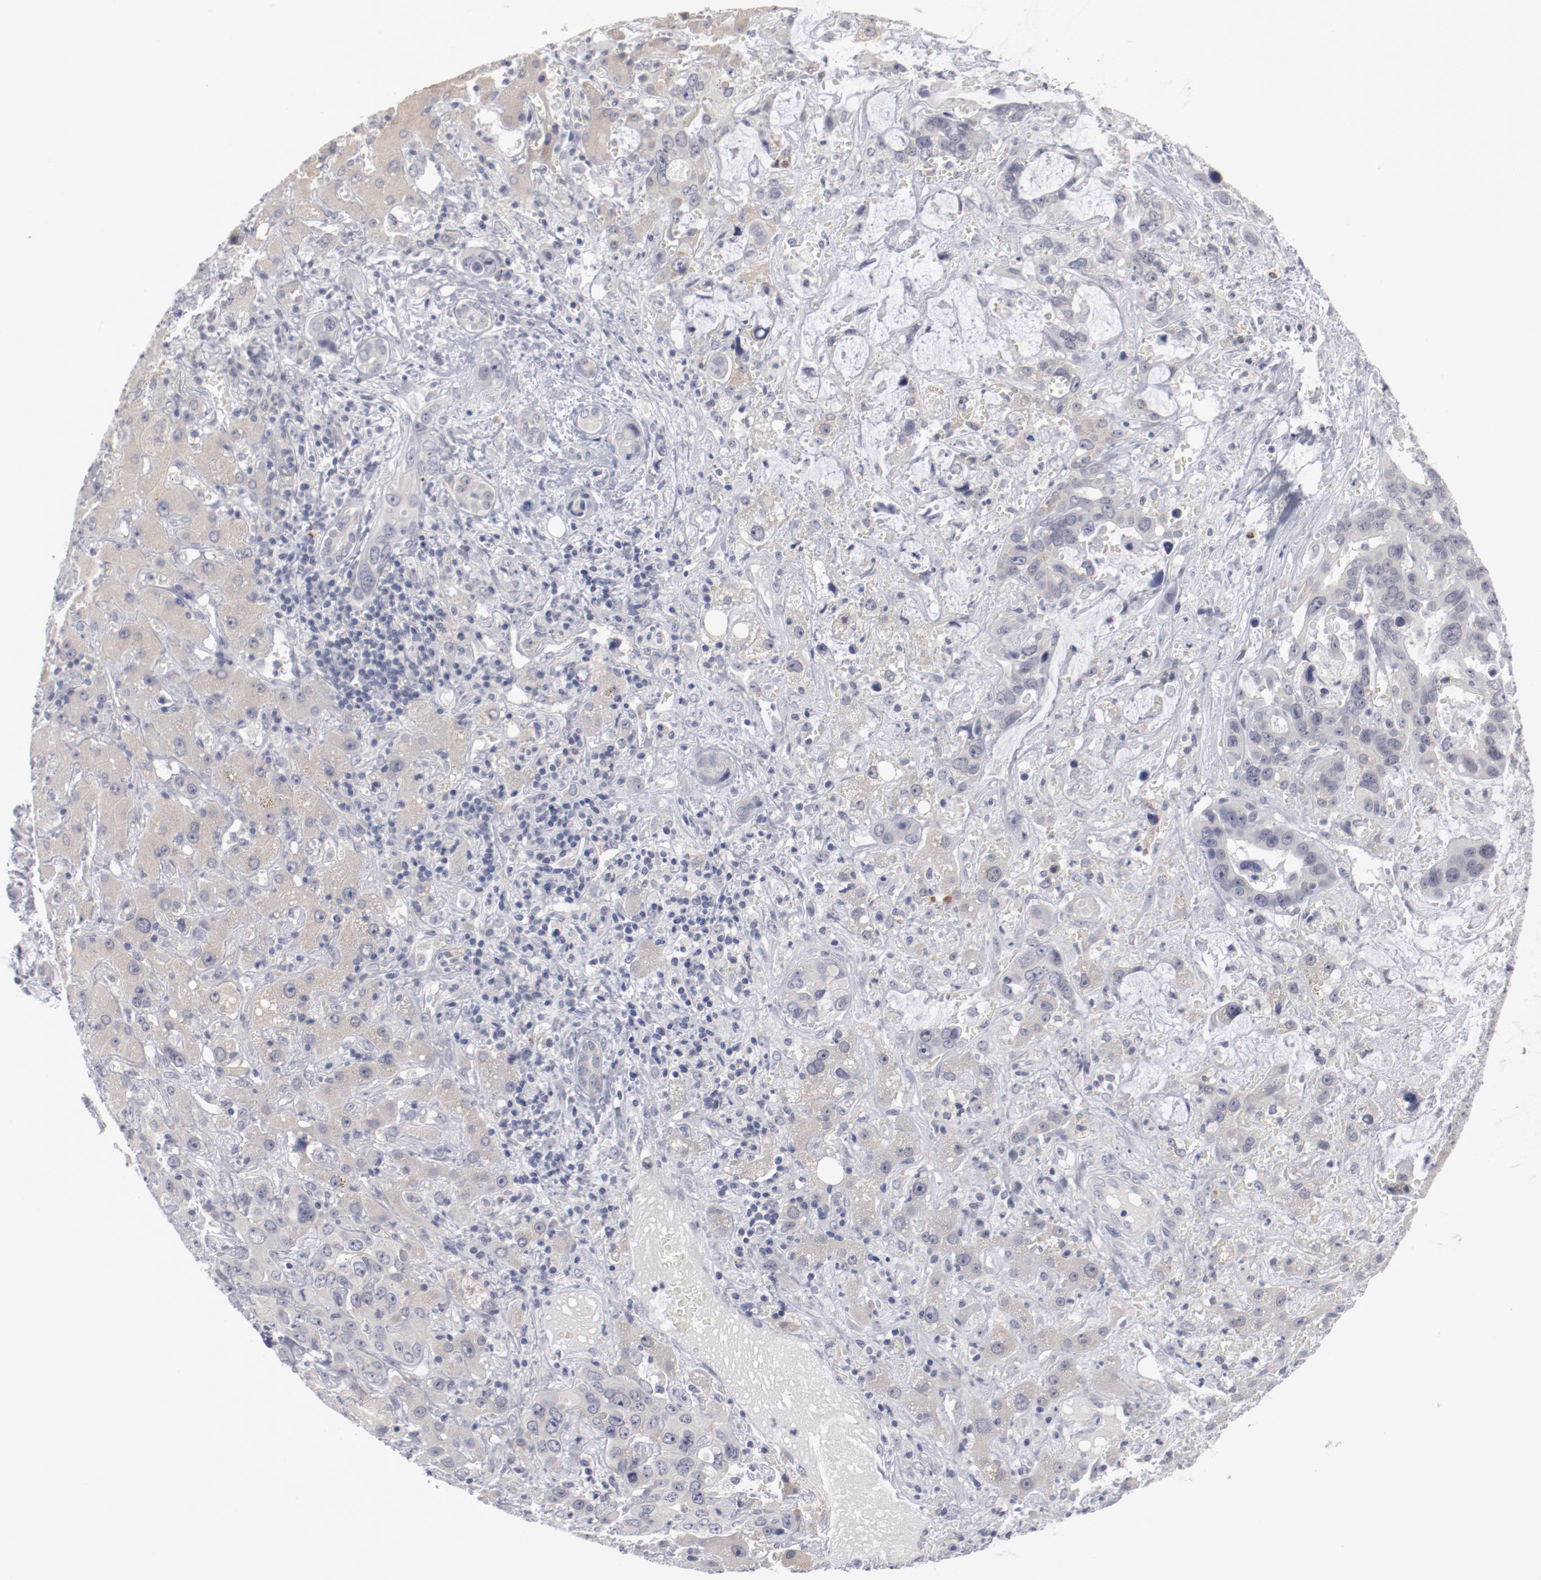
{"staining": {"intensity": "negative", "quantity": "none", "location": "none"}, "tissue": "liver cancer", "cell_type": "Tumor cells", "image_type": "cancer", "snomed": [{"axis": "morphology", "description": "Cholangiocarcinoma"}, {"axis": "topography", "description": "Liver"}], "caption": "Tumor cells show no significant positivity in cholangiocarcinoma (liver).", "gene": "SH3BGR", "patient": {"sex": "female", "age": 65}}